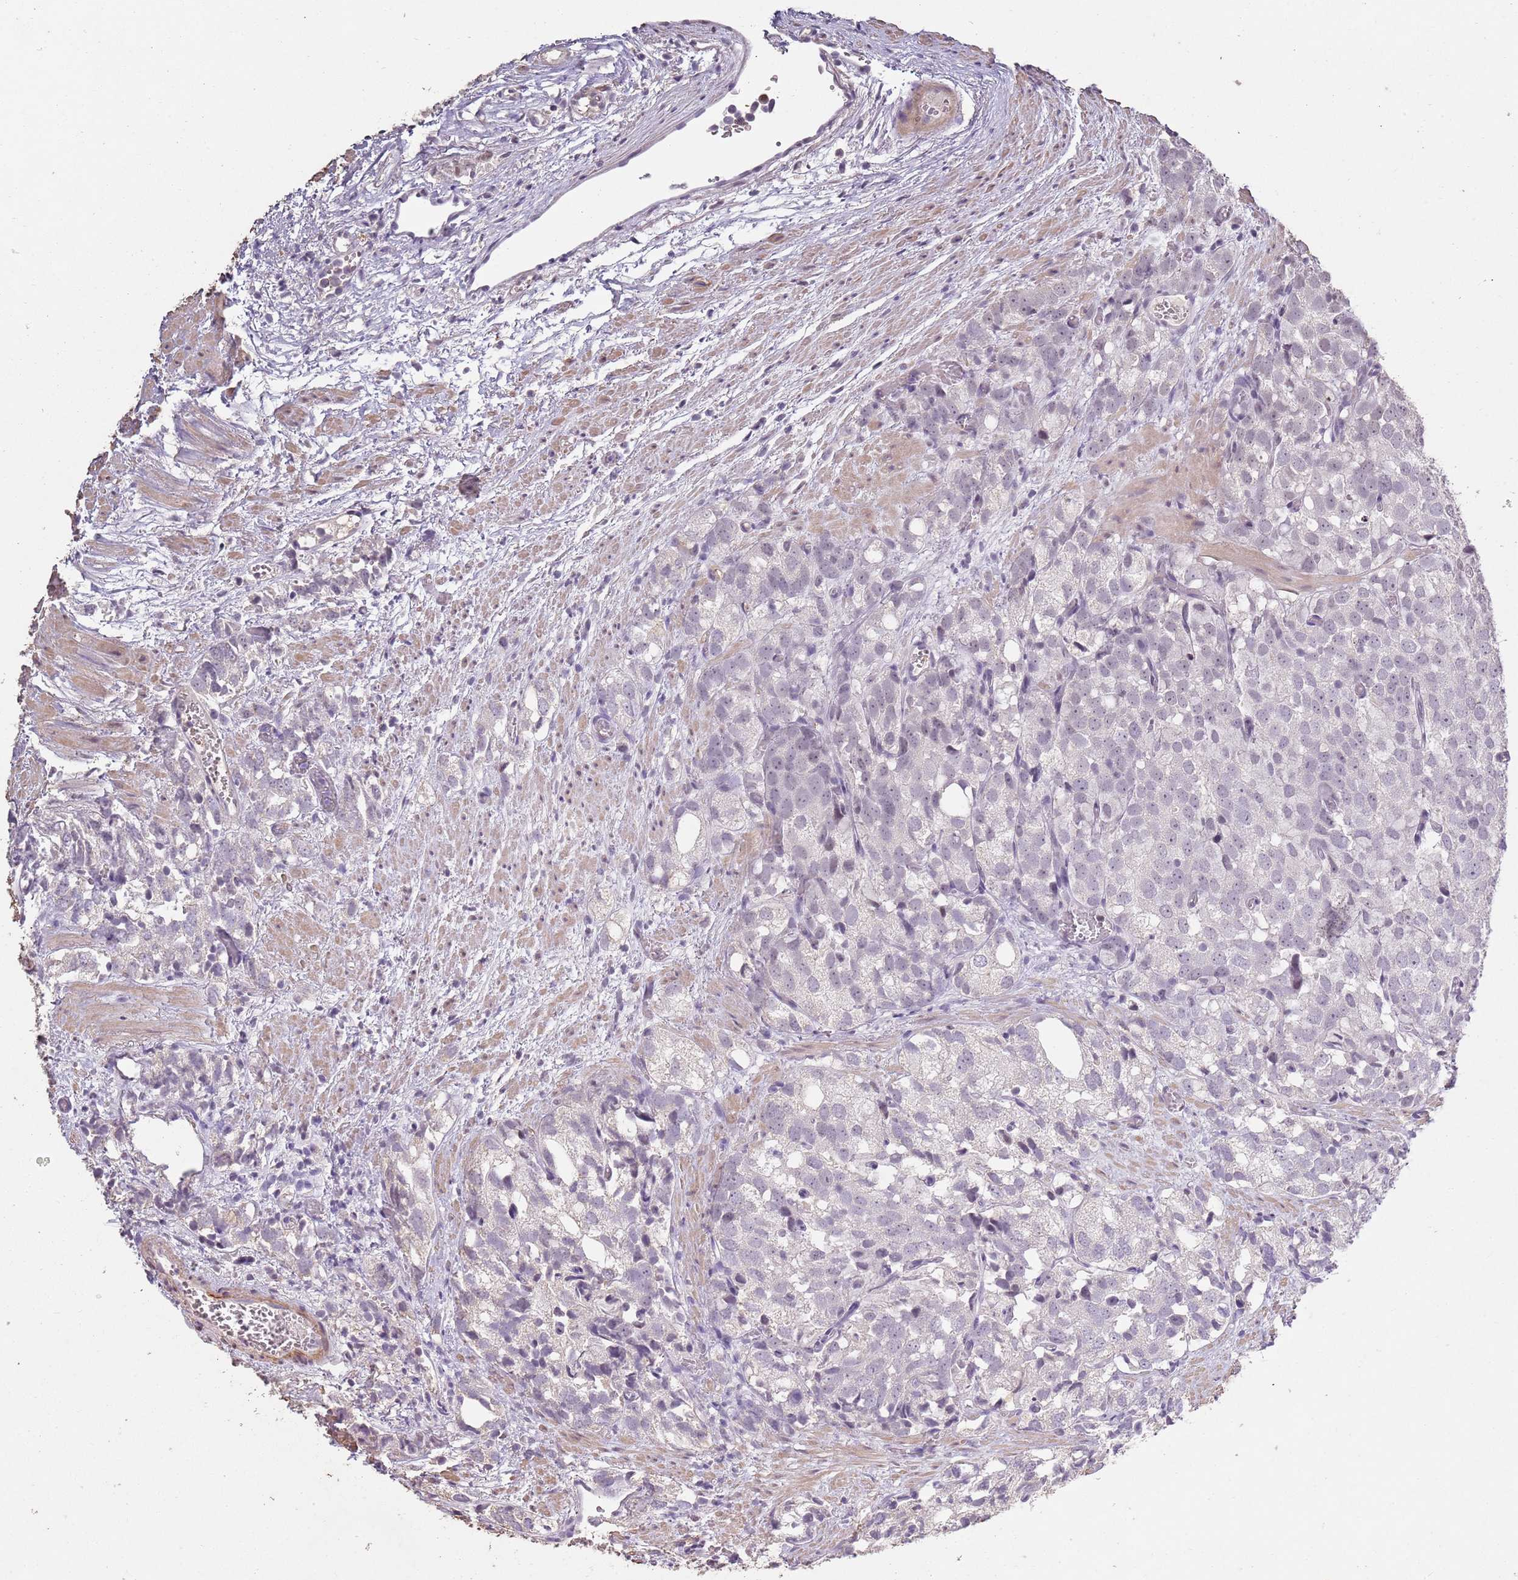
{"staining": {"intensity": "negative", "quantity": "none", "location": "none"}, "tissue": "prostate cancer", "cell_type": "Tumor cells", "image_type": "cancer", "snomed": [{"axis": "morphology", "description": "Adenocarcinoma, High grade"}, {"axis": "topography", "description": "Prostate"}], "caption": "Immunohistochemistry histopathology image of human prostate high-grade adenocarcinoma stained for a protein (brown), which exhibits no positivity in tumor cells. Nuclei are stained in blue.", "gene": "ARL14EP", "patient": {"sex": "male", "age": 82}}